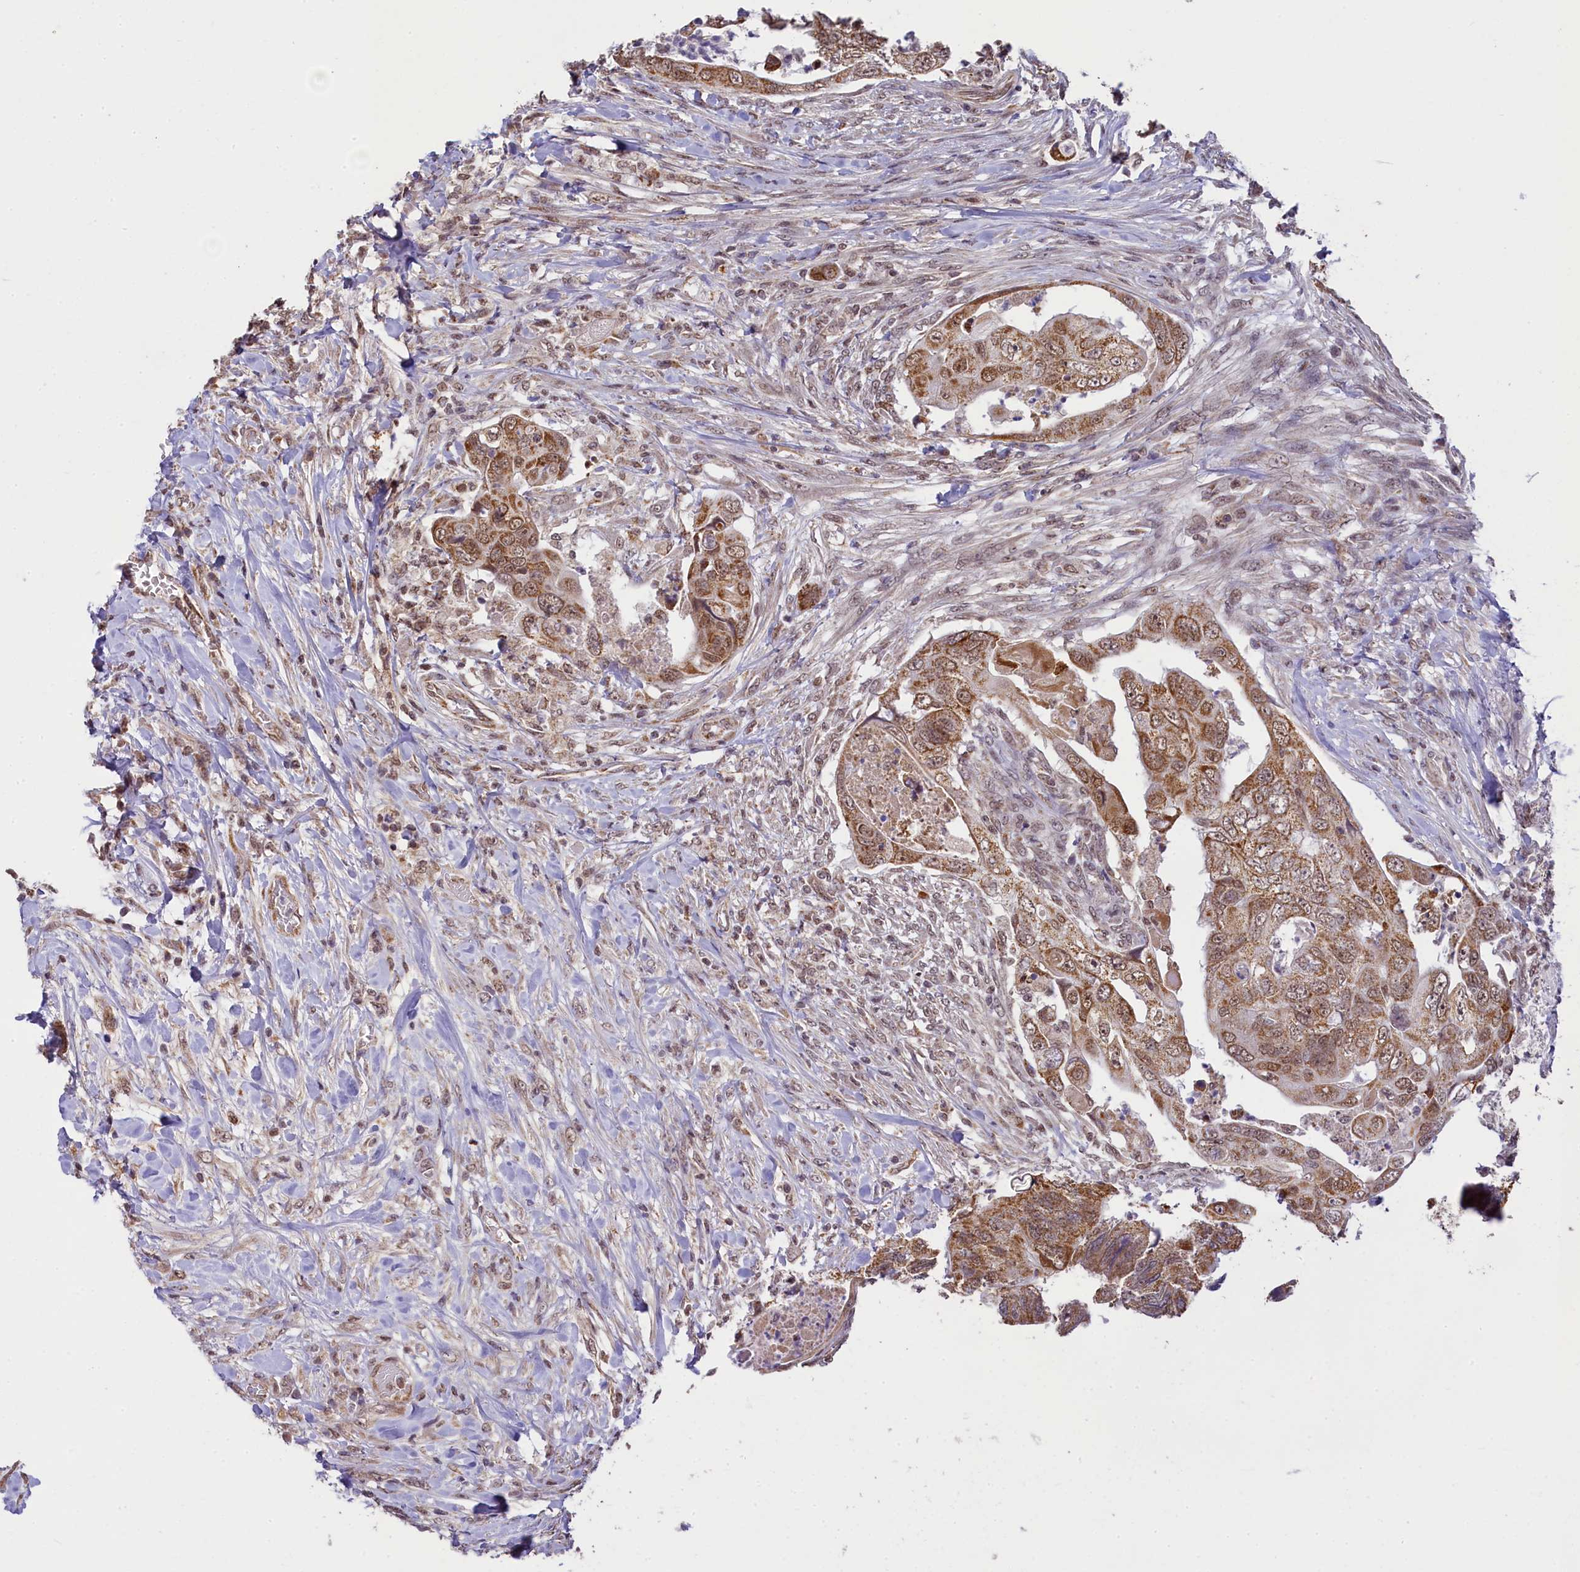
{"staining": {"intensity": "moderate", "quantity": ">75%", "location": "cytoplasmic/membranous"}, "tissue": "colorectal cancer", "cell_type": "Tumor cells", "image_type": "cancer", "snomed": [{"axis": "morphology", "description": "Adenocarcinoma, NOS"}, {"axis": "topography", "description": "Rectum"}], "caption": "Immunohistochemistry of human colorectal adenocarcinoma demonstrates medium levels of moderate cytoplasmic/membranous positivity in approximately >75% of tumor cells.", "gene": "PAF1", "patient": {"sex": "male", "age": 63}}